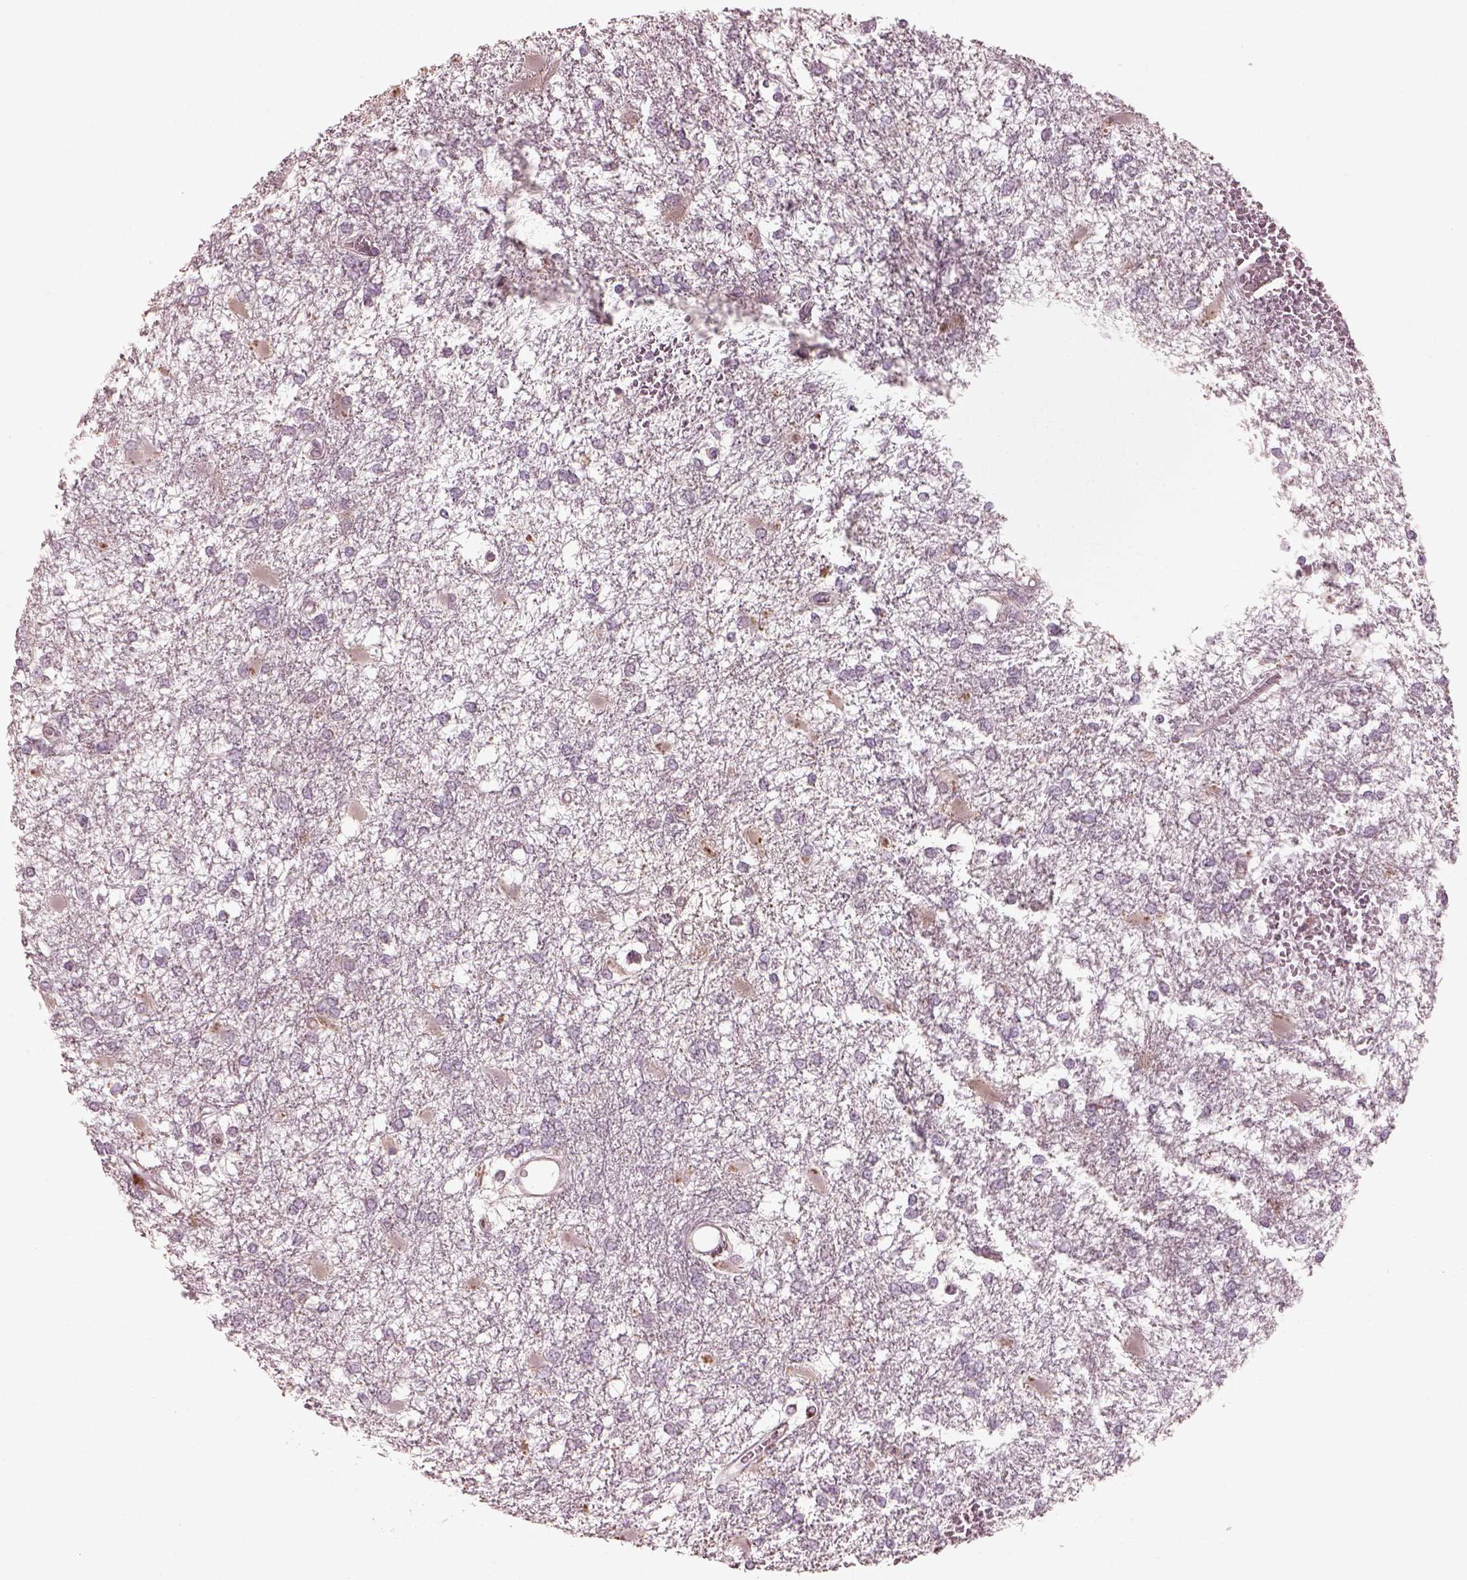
{"staining": {"intensity": "weak", "quantity": "25%-75%", "location": "cytoplasmic/membranous"}, "tissue": "glioma", "cell_type": "Tumor cells", "image_type": "cancer", "snomed": [{"axis": "morphology", "description": "Glioma, malignant, High grade"}, {"axis": "topography", "description": "Cerebral cortex"}], "caption": "Malignant glioma (high-grade) stained with a protein marker exhibits weak staining in tumor cells.", "gene": "SLC25A46", "patient": {"sex": "male", "age": 79}}